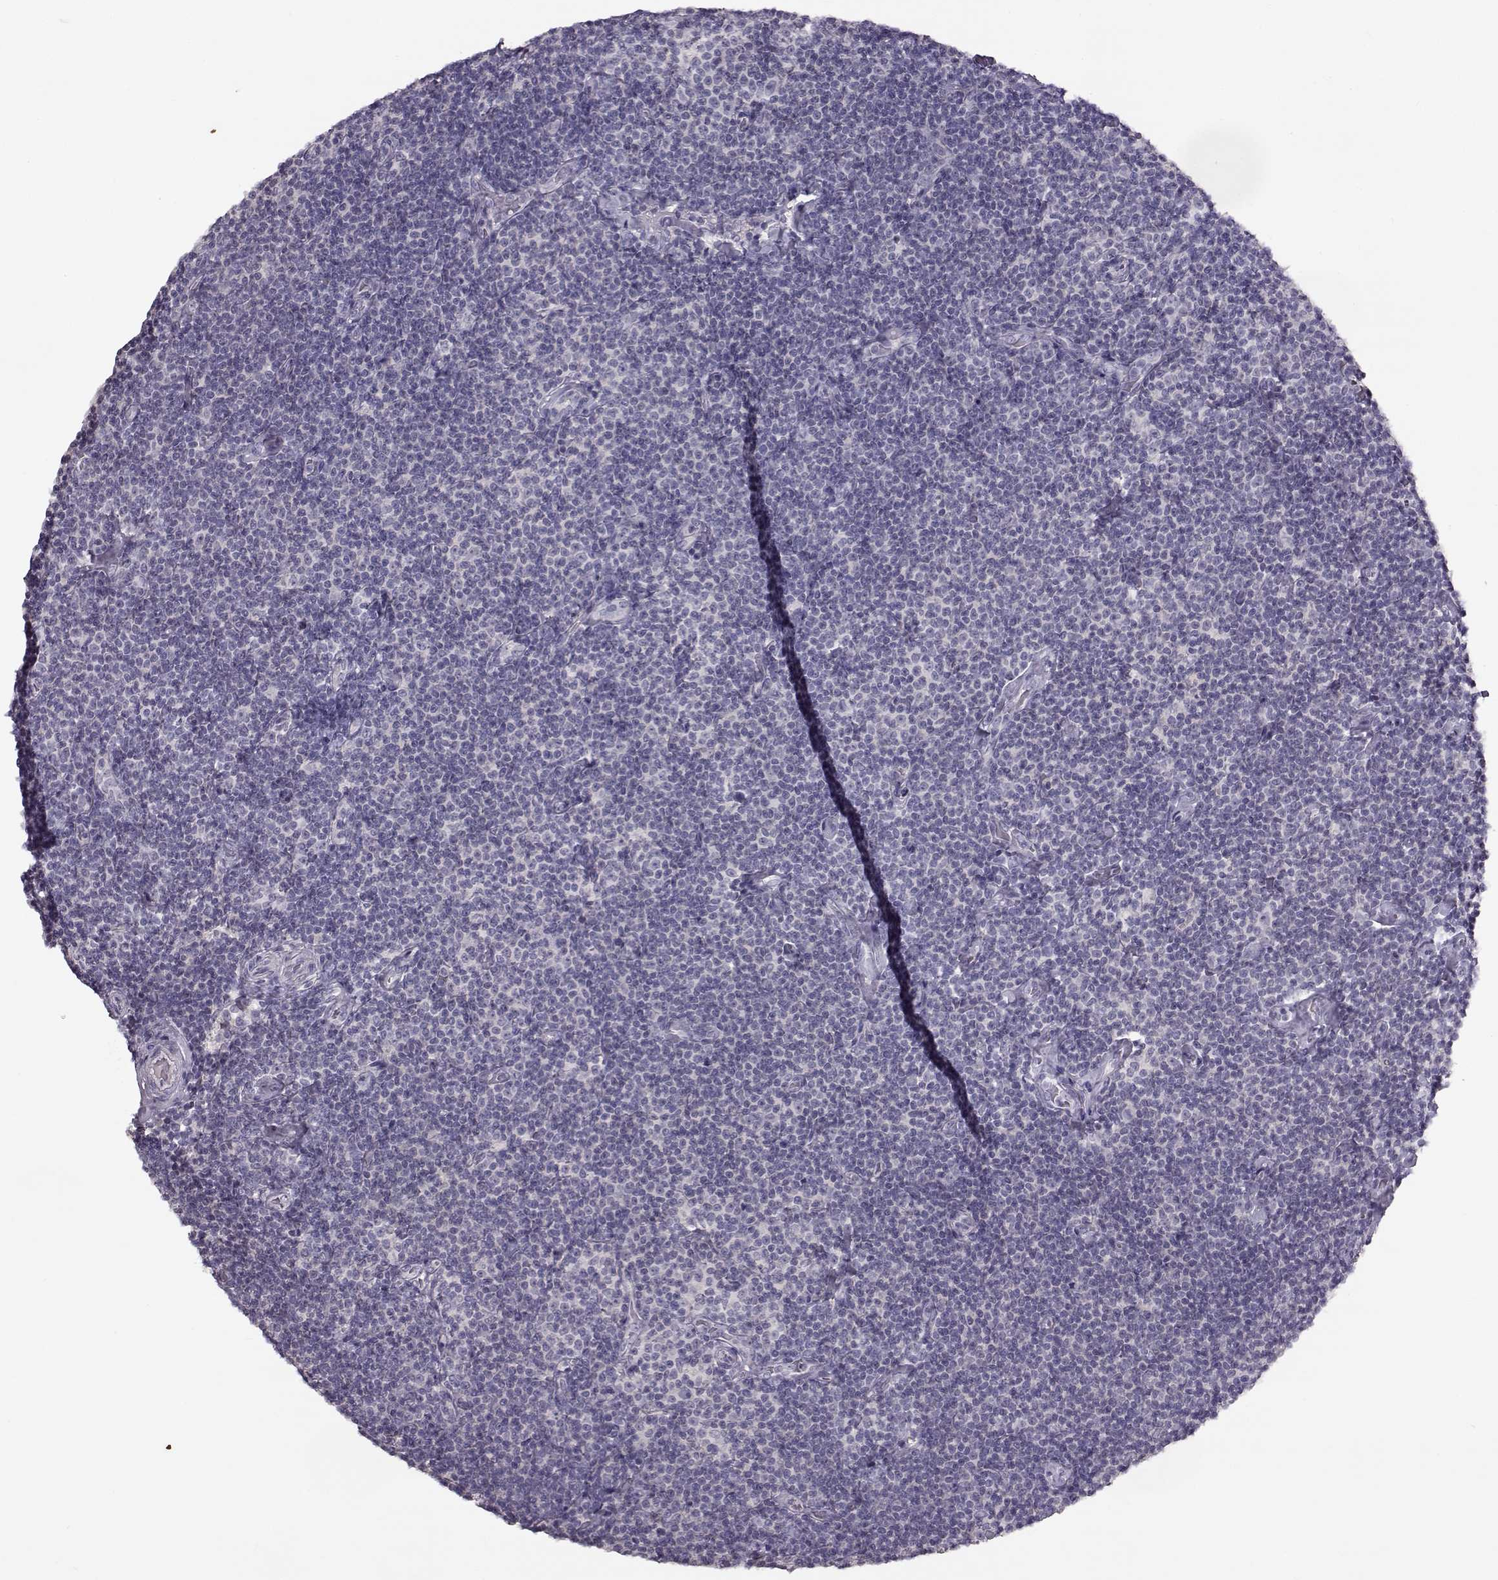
{"staining": {"intensity": "negative", "quantity": "none", "location": "none"}, "tissue": "lymphoma", "cell_type": "Tumor cells", "image_type": "cancer", "snomed": [{"axis": "morphology", "description": "Malignant lymphoma, non-Hodgkin's type, Low grade"}, {"axis": "topography", "description": "Lymph node"}], "caption": "Human low-grade malignant lymphoma, non-Hodgkin's type stained for a protein using immunohistochemistry shows no staining in tumor cells.", "gene": "SPAG17", "patient": {"sex": "male", "age": 81}}